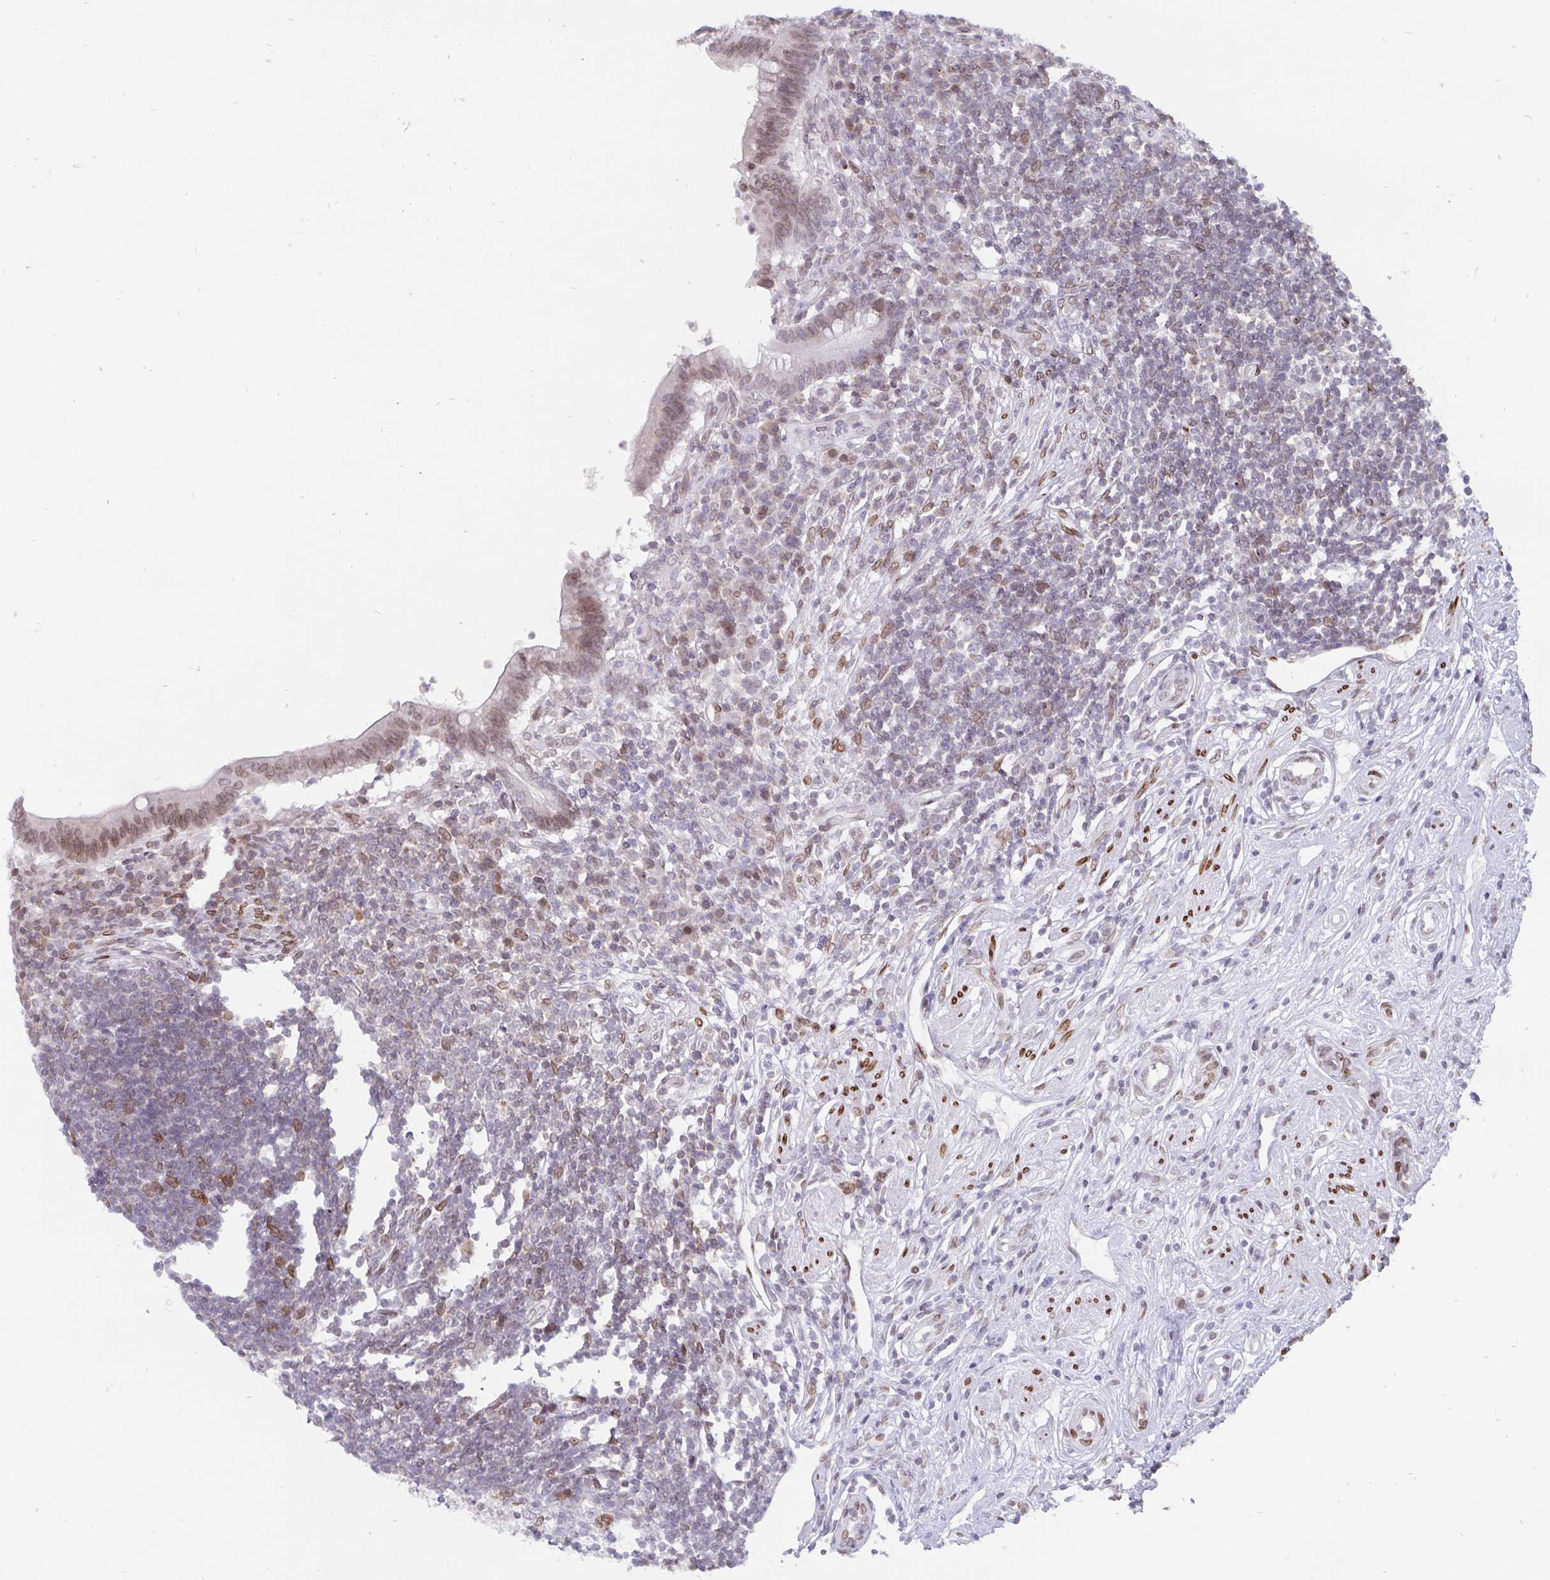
{"staining": {"intensity": "weak", "quantity": "<25%", "location": "nuclear"}, "tissue": "appendix", "cell_type": "Glandular cells", "image_type": "normal", "snomed": [{"axis": "morphology", "description": "Normal tissue, NOS"}, {"axis": "topography", "description": "Appendix"}], "caption": "IHC histopathology image of unremarkable appendix: human appendix stained with DAB exhibits no significant protein positivity in glandular cells.", "gene": "EMD", "patient": {"sex": "female", "age": 56}}